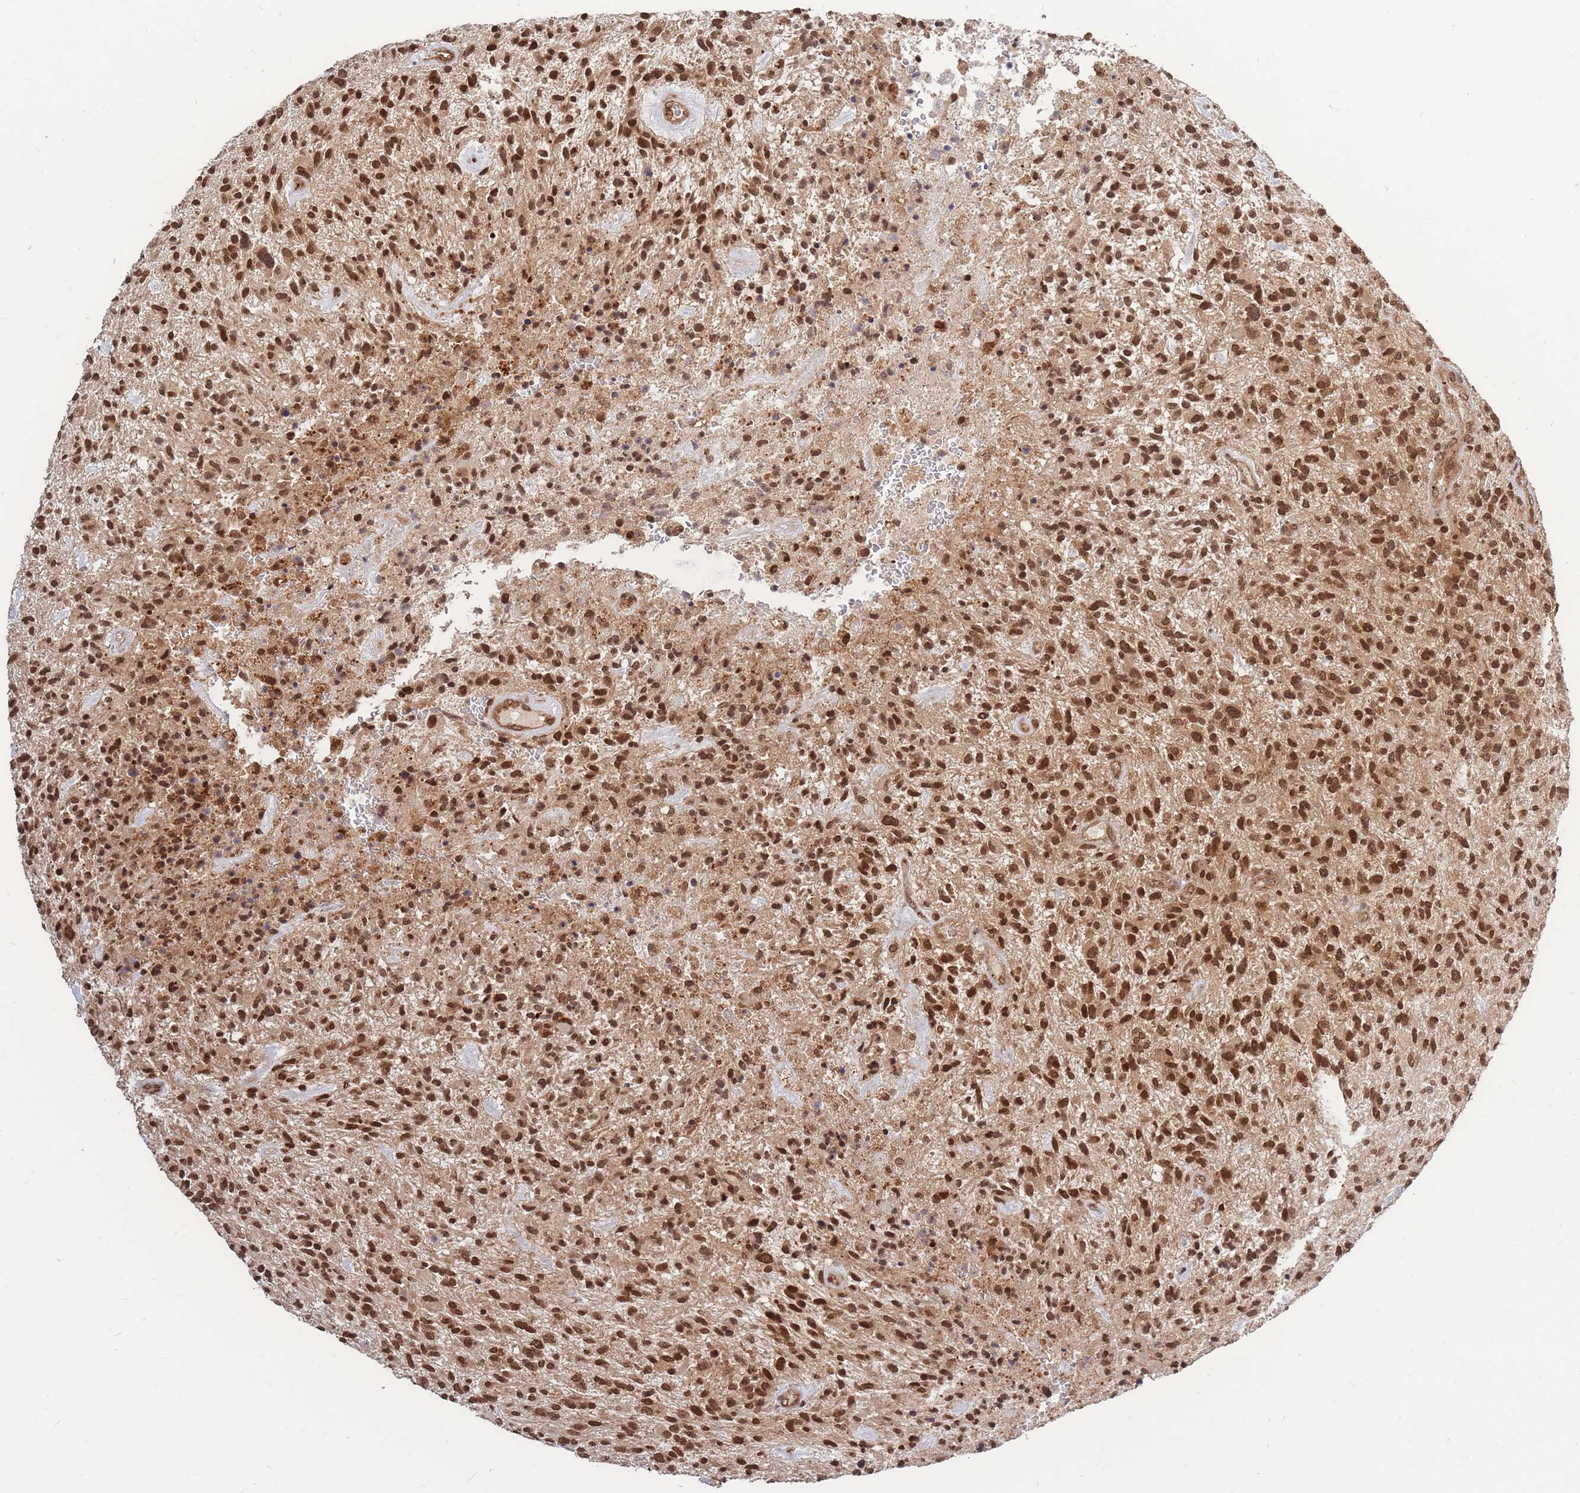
{"staining": {"intensity": "strong", "quantity": ">75%", "location": "cytoplasmic/membranous,nuclear"}, "tissue": "glioma", "cell_type": "Tumor cells", "image_type": "cancer", "snomed": [{"axis": "morphology", "description": "Glioma, malignant, High grade"}, {"axis": "topography", "description": "Brain"}], "caption": "Human malignant high-grade glioma stained for a protein (brown) demonstrates strong cytoplasmic/membranous and nuclear positive expression in approximately >75% of tumor cells.", "gene": "SRA1", "patient": {"sex": "male", "age": 47}}